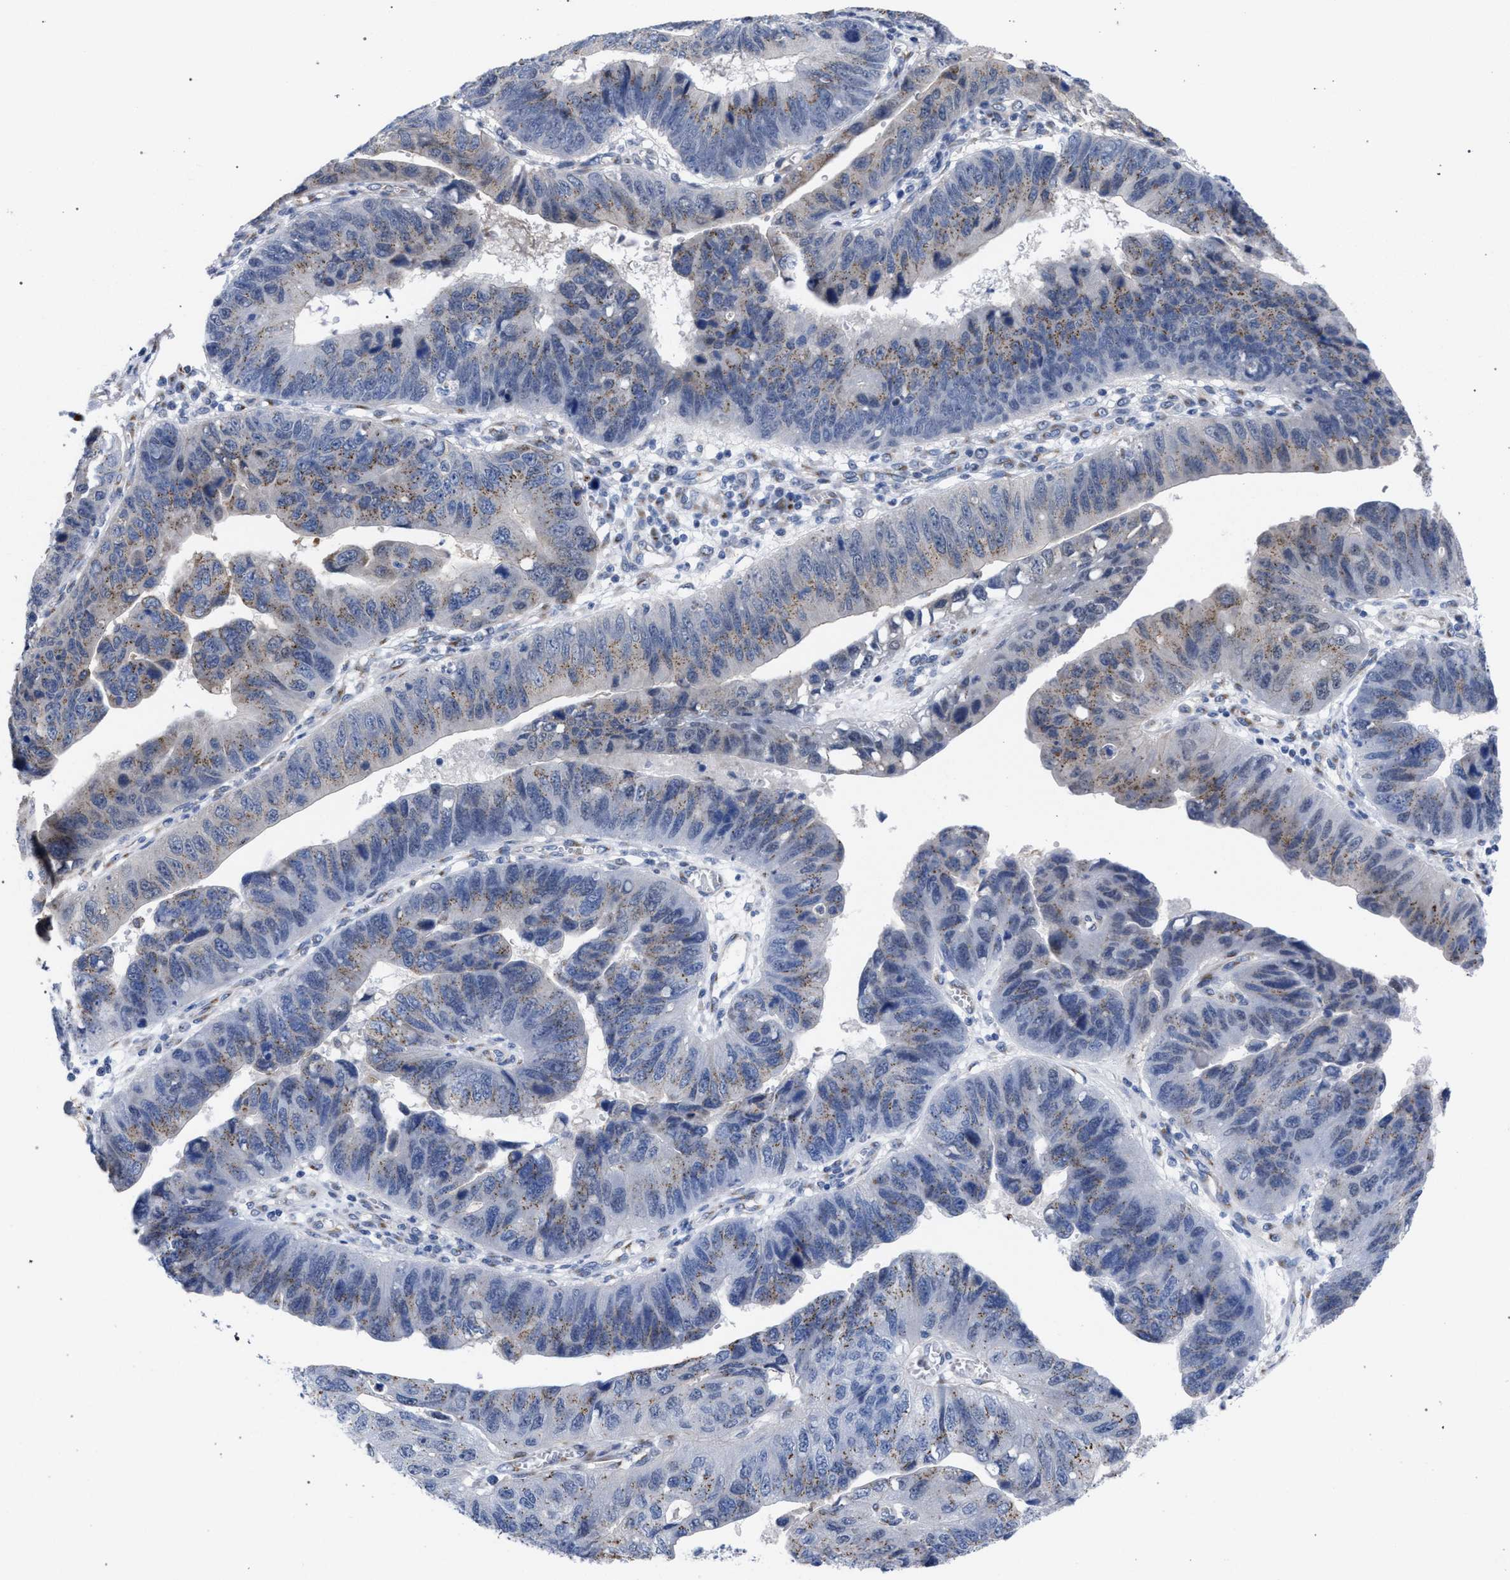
{"staining": {"intensity": "moderate", "quantity": ">75%", "location": "cytoplasmic/membranous"}, "tissue": "stomach cancer", "cell_type": "Tumor cells", "image_type": "cancer", "snomed": [{"axis": "morphology", "description": "Adenocarcinoma, NOS"}, {"axis": "topography", "description": "Stomach"}], "caption": "Stomach adenocarcinoma stained with immunohistochemistry (IHC) displays moderate cytoplasmic/membranous expression in approximately >75% of tumor cells.", "gene": "GOLGA2", "patient": {"sex": "male", "age": 59}}